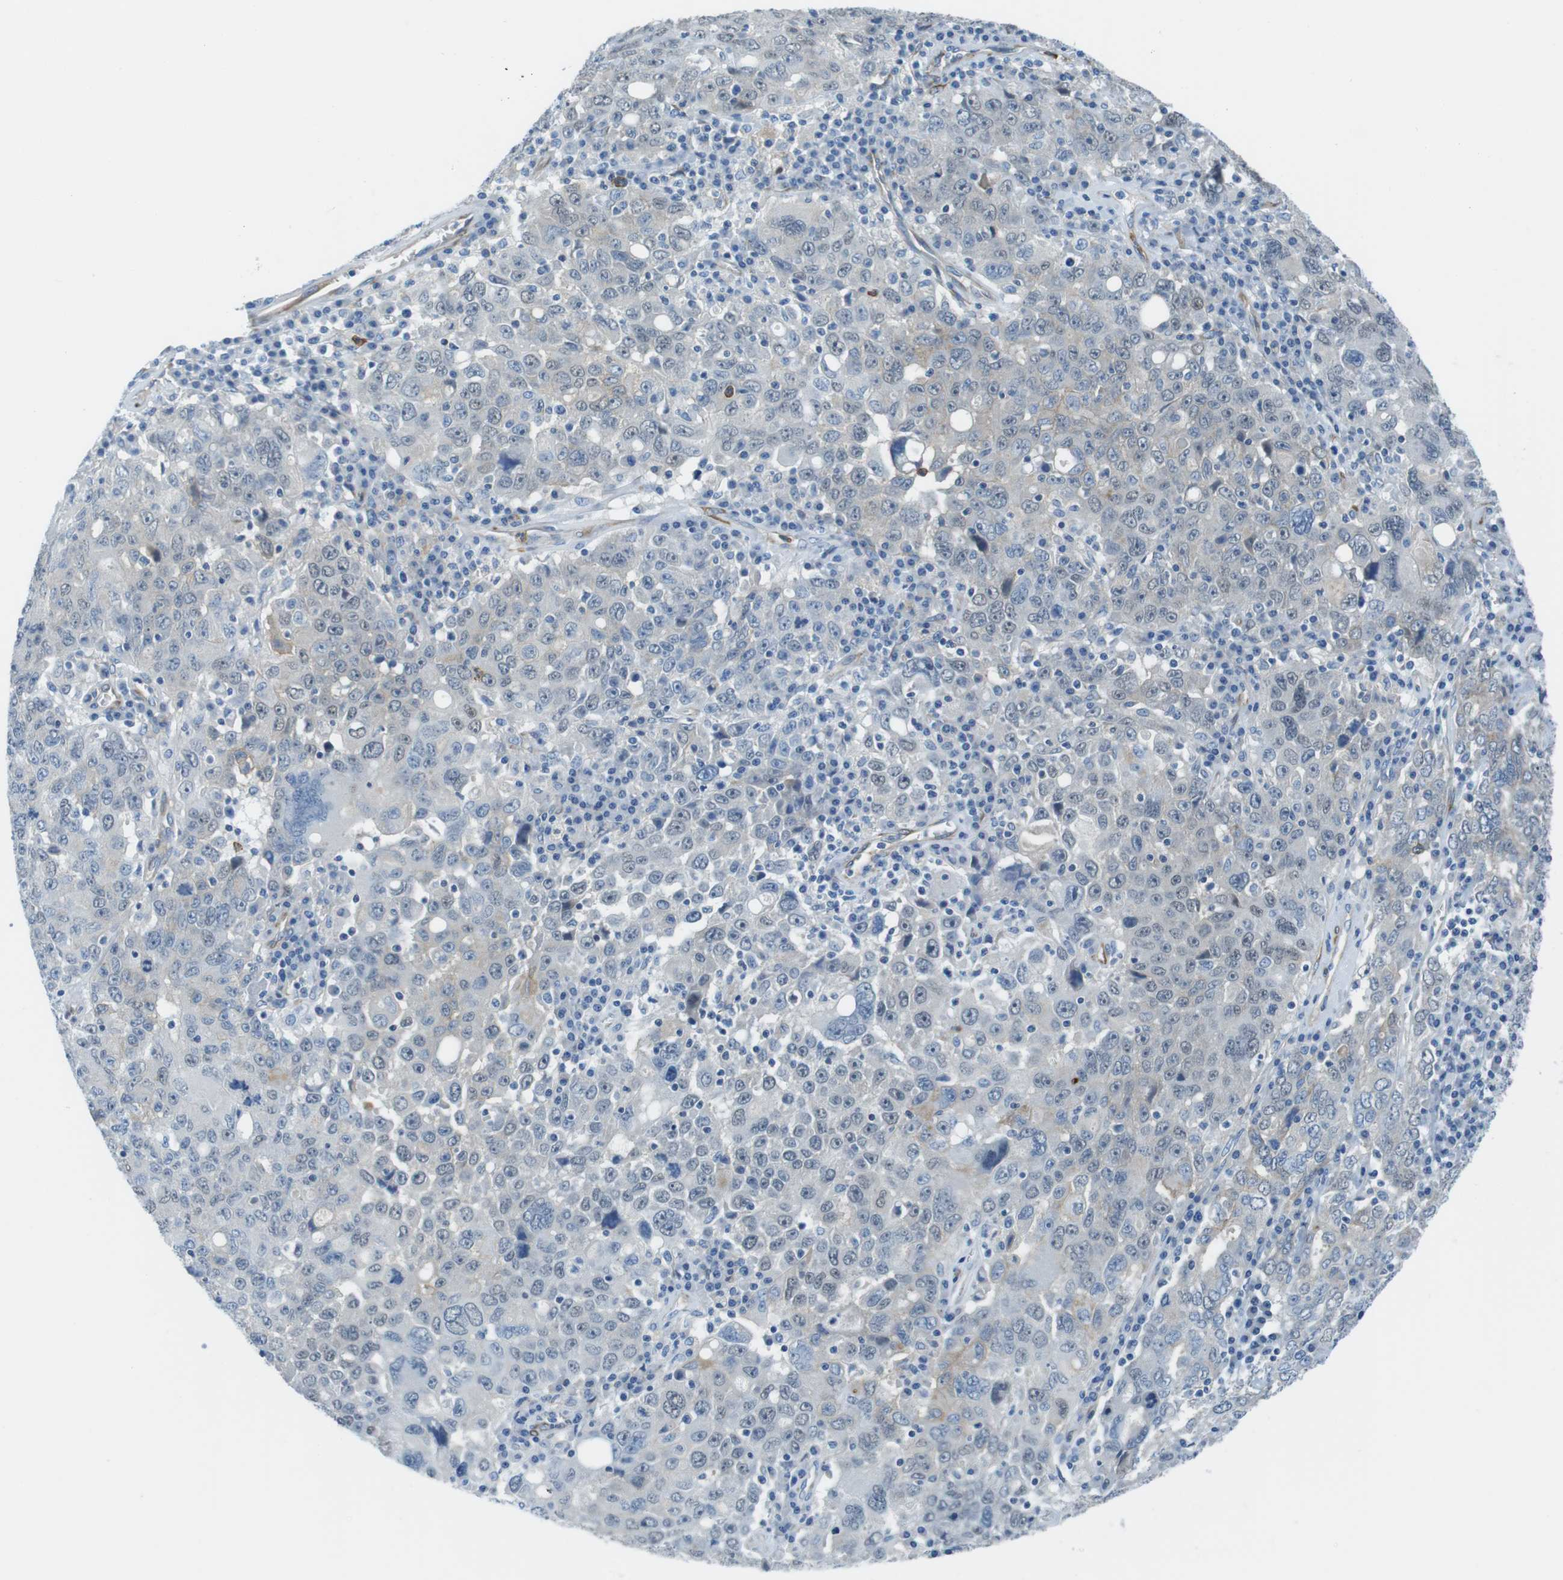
{"staining": {"intensity": "negative", "quantity": "none", "location": "none"}, "tissue": "ovarian cancer", "cell_type": "Tumor cells", "image_type": "cancer", "snomed": [{"axis": "morphology", "description": "Carcinoma, endometroid"}, {"axis": "topography", "description": "Ovary"}], "caption": "Immunohistochemical staining of ovarian cancer exhibits no significant expression in tumor cells.", "gene": "EMP2", "patient": {"sex": "female", "age": 62}}